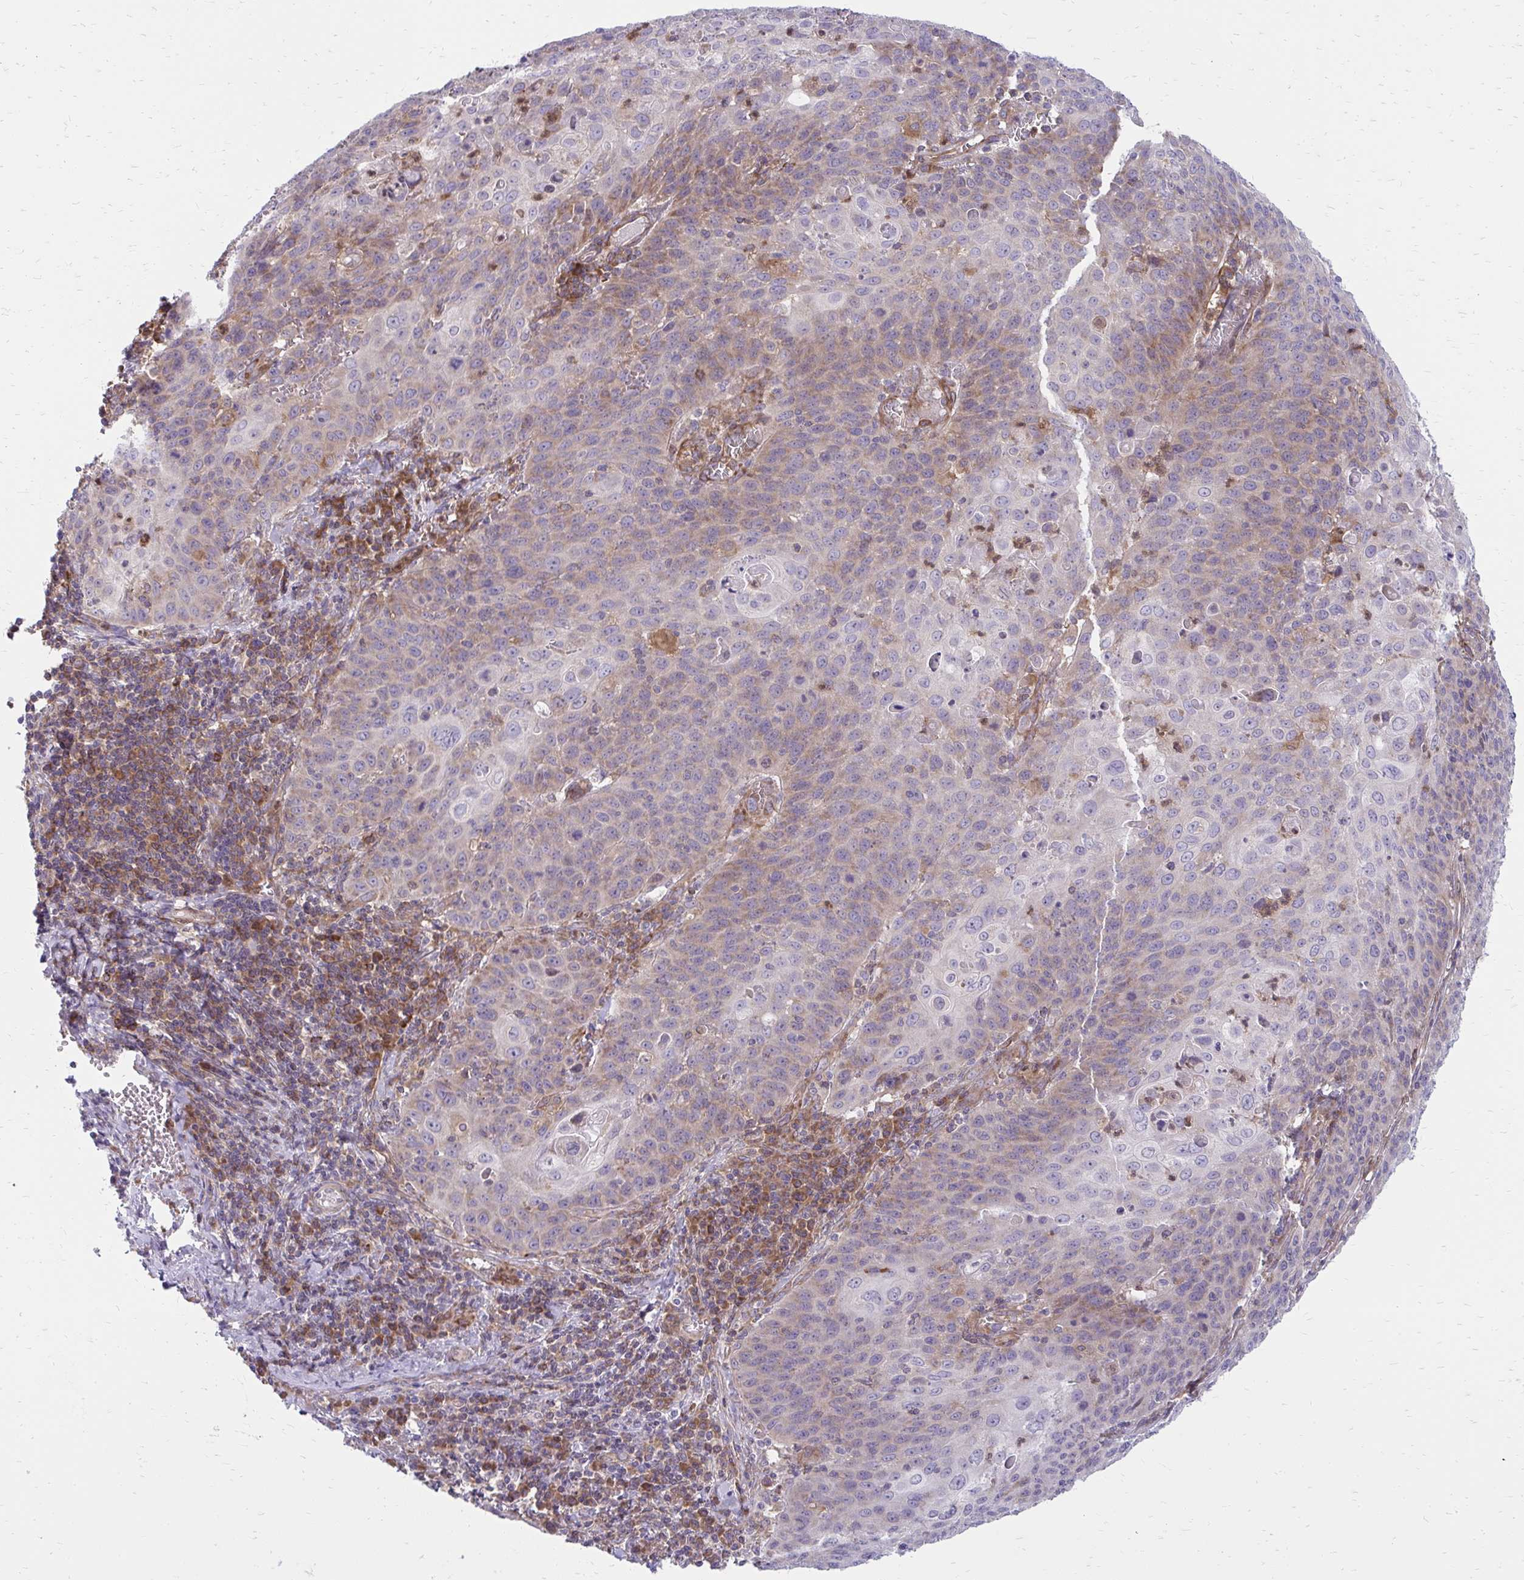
{"staining": {"intensity": "weak", "quantity": "<25%", "location": "cytoplasmic/membranous"}, "tissue": "cervical cancer", "cell_type": "Tumor cells", "image_type": "cancer", "snomed": [{"axis": "morphology", "description": "Squamous cell carcinoma, NOS"}, {"axis": "topography", "description": "Cervix"}], "caption": "This is an IHC photomicrograph of cervical cancer. There is no staining in tumor cells.", "gene": "ASAP1", "patient": {"sex": "female", "age": 65}}